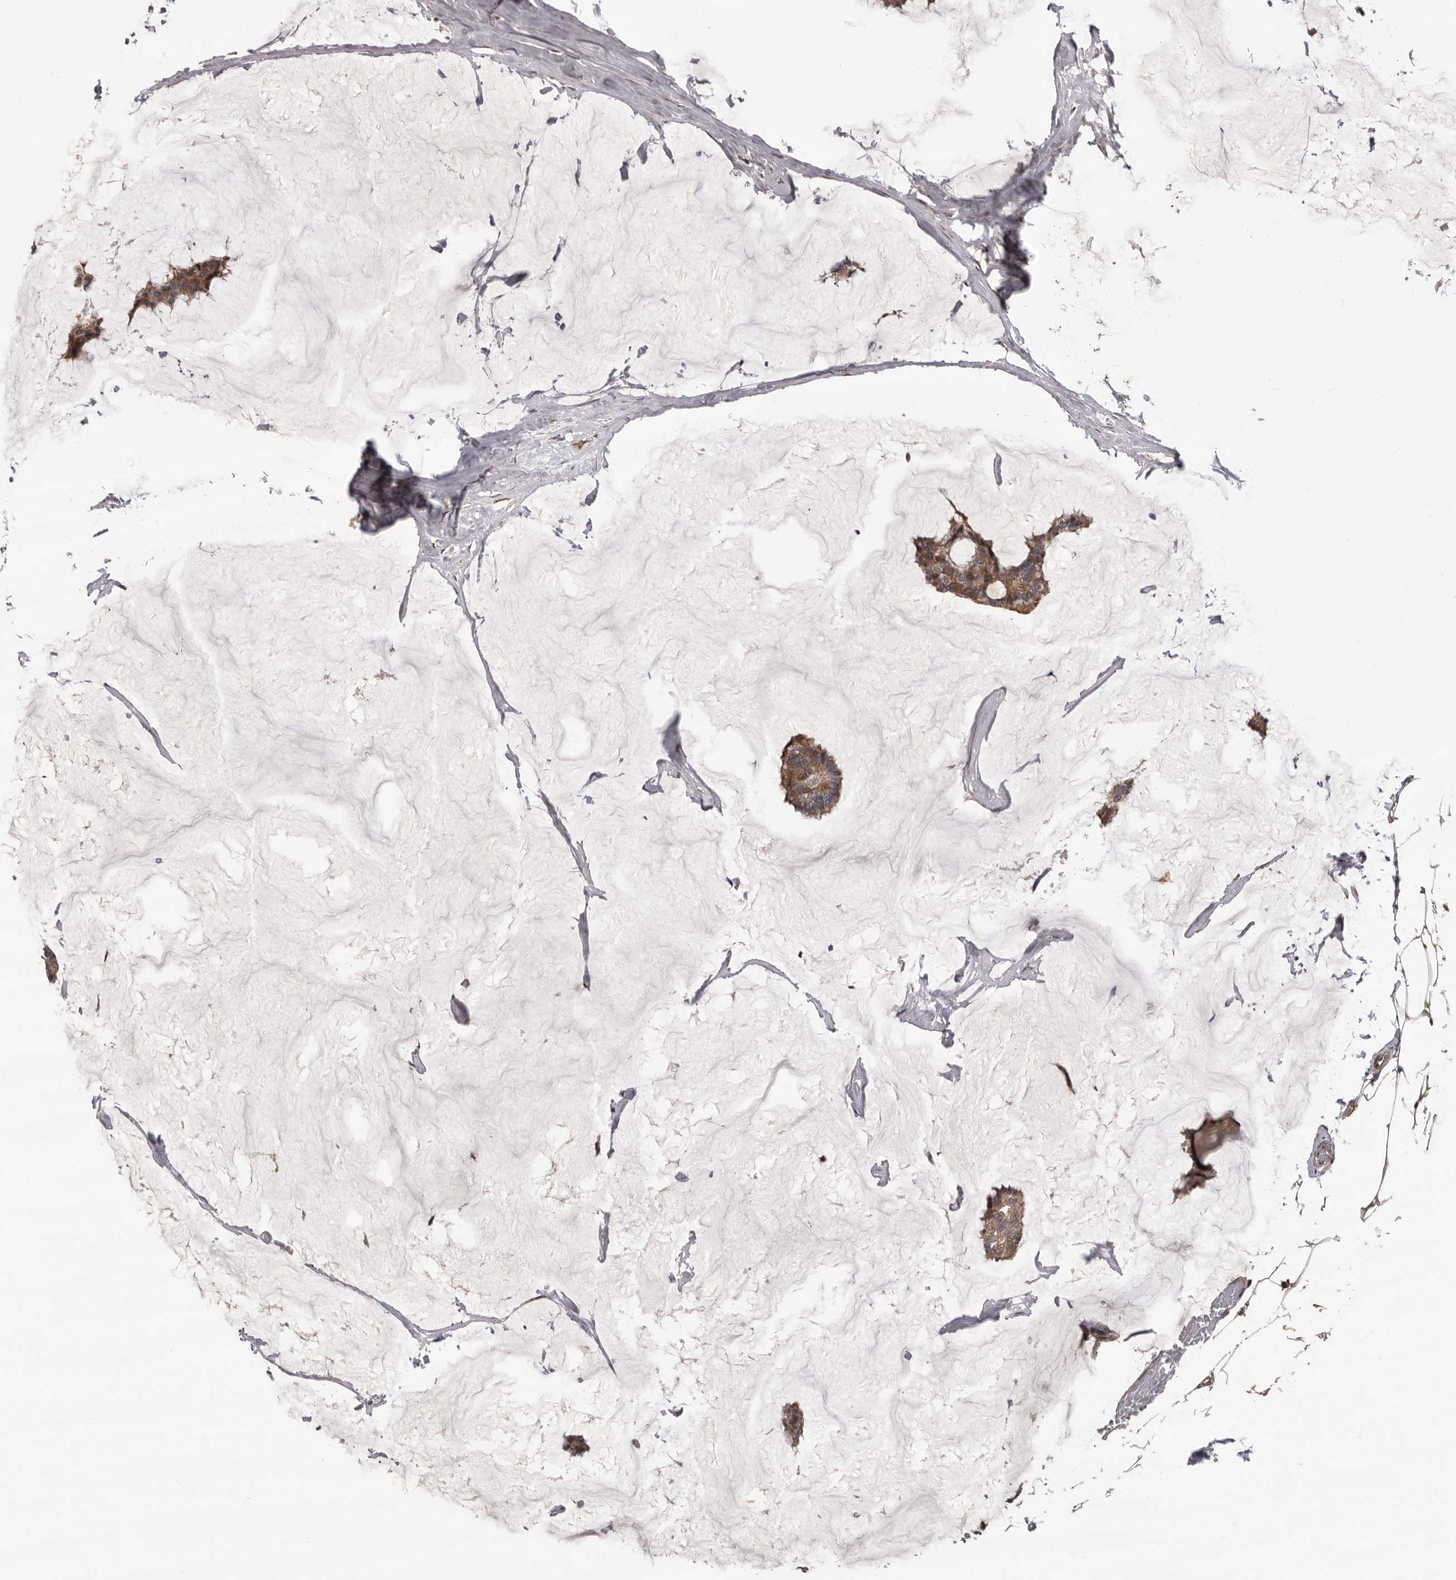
{"staining": {"intensity": "moderate", "quantity": ">75%", "location": "cytoplasmic/membranous"}, "tissue": "breast cancer", "cell_type": "Tumor cells", "image_type": "cancer", "snomed": [{"axis": "morphology", "description": "Duct carcinoma"}, {"axis": "topography", "description": "Breast"}], "caption": "Breast infiltrating ductal carcinoma stained with a protein marker shows moderate staining in tumor cells.", "gene": "PRKD1", "patient": {"sex": "female", "age": 93}}